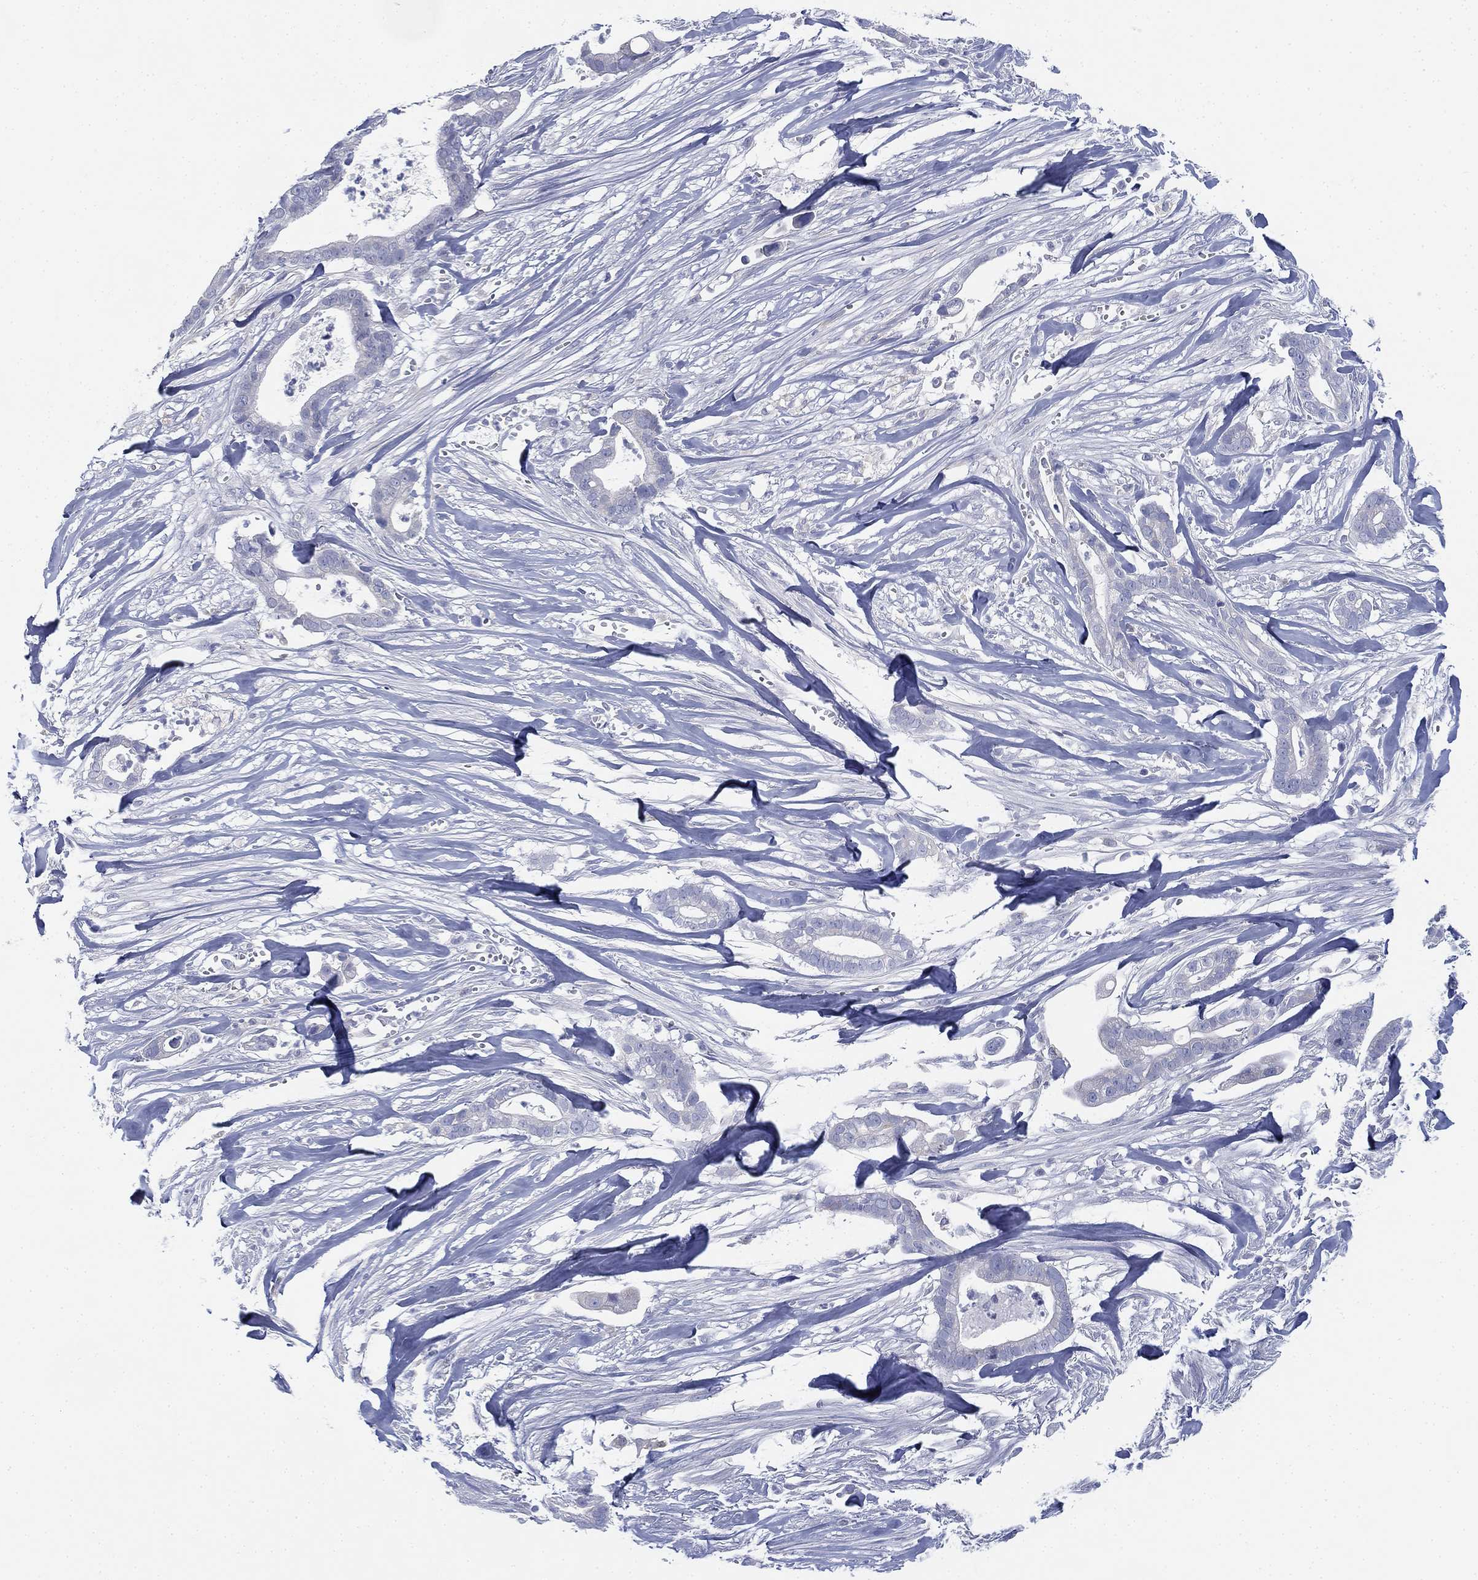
{"staining": {"intensity": "negative", "quantity": "none", "location": "none"}, "tissue": "pancreatic cancer", "cell_type": "Tumor cells", "image_type": "cancer", "snomed": [{"axis": "morphology", "description": "Adenocarcinoma, NOS"}, {"axis": "topography", "description": "Pancreas"}], "caption": "The micrograph shows no staining of tumor cells in pancreatic cancer (adenocarcinoma).", "gene": "GCNA", "patient": {"sex": "male", "age": 61}}